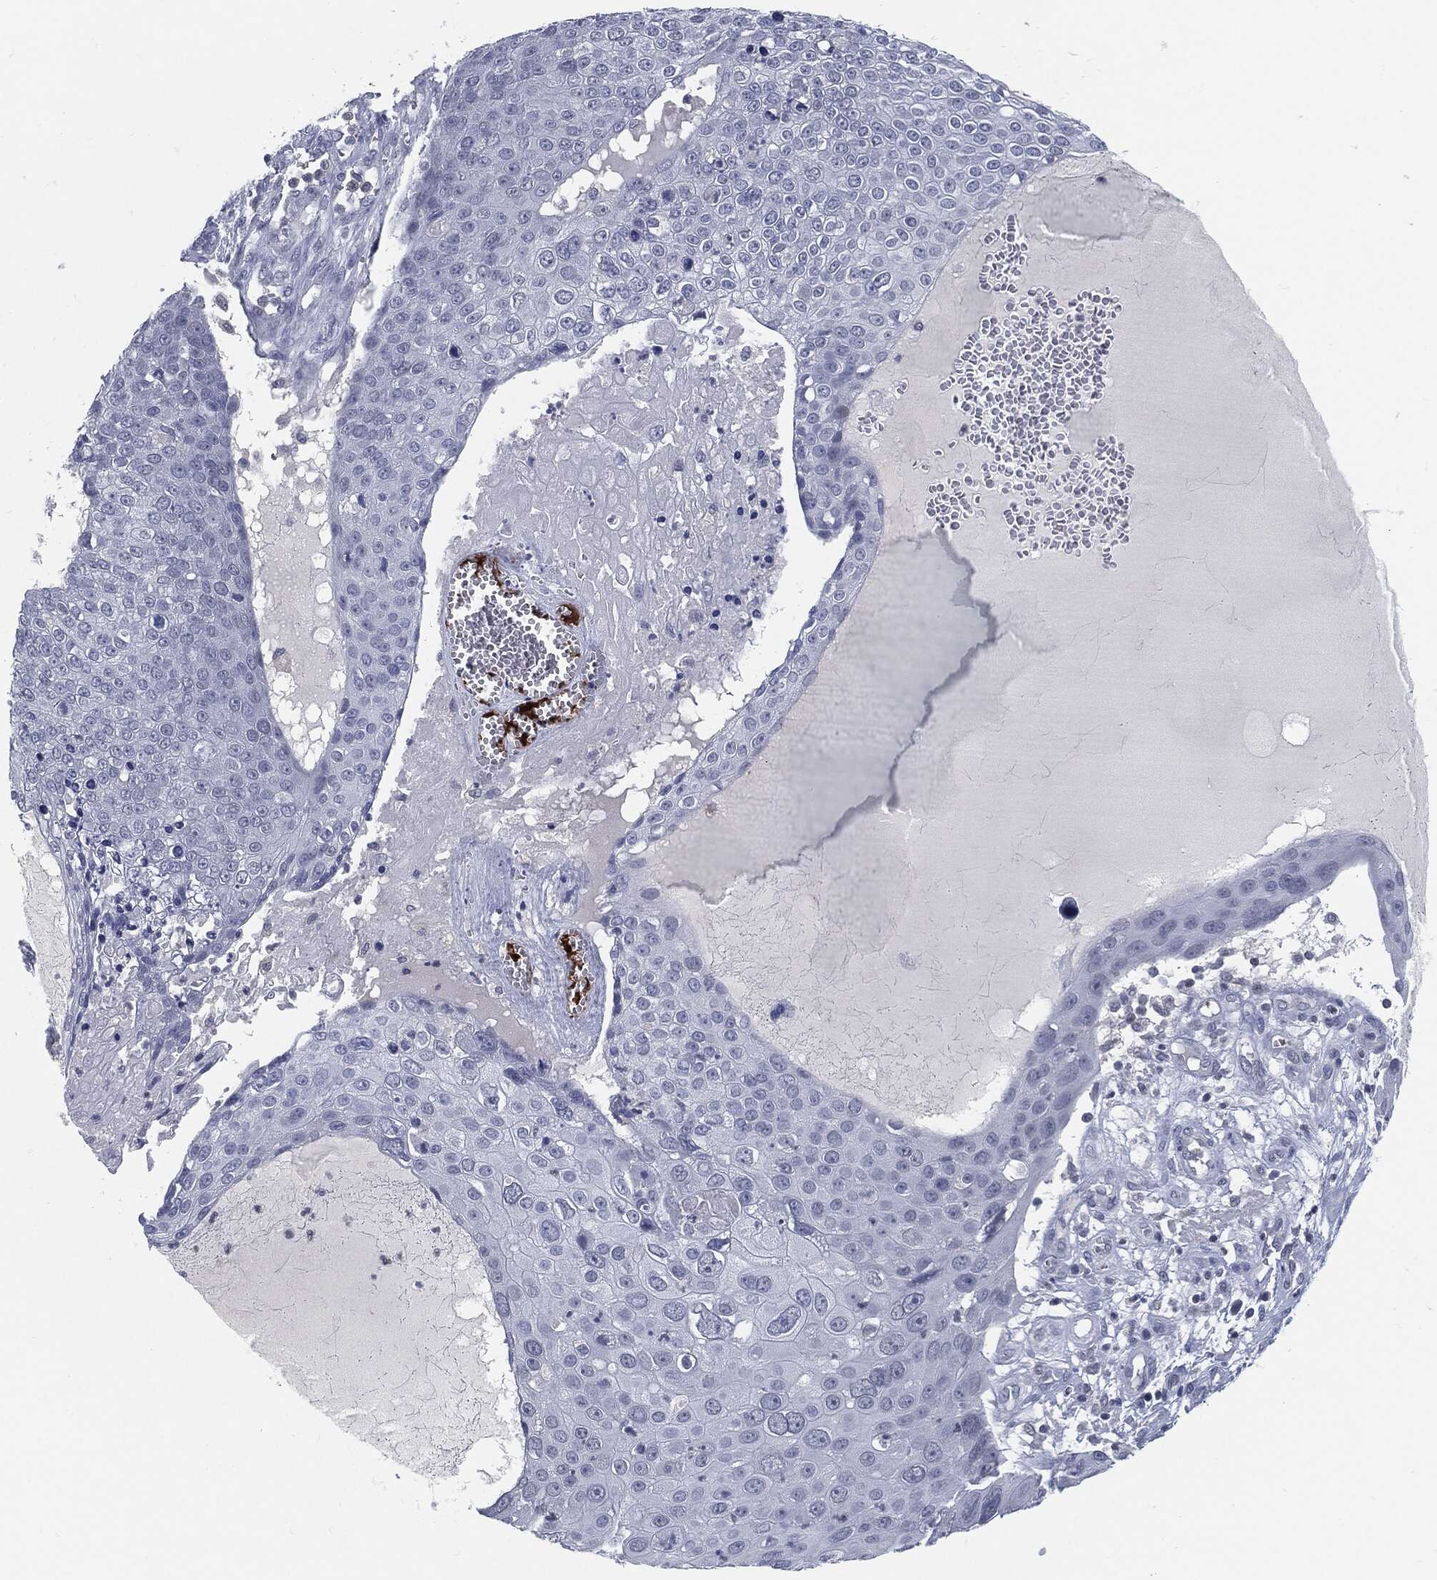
{"staining": {"intensity": "negative", "quantity": "none", "location": "none"}, "tissue": "skin cancer", "cell_type": "Tumor cells", "image_type": "cancer", "snomed": [{"axis": "morphology", "description": "Squamous cell carcinoma, NOS"}, {"axis": "topography", "description": "Skin"}], "caption": "DAB immunohistochemical staining of skin squamous cell carcinoma shows no significant staining in tumor cells.", "gene": "PROM1", "patient": {"sex": "male", "age": 71}}